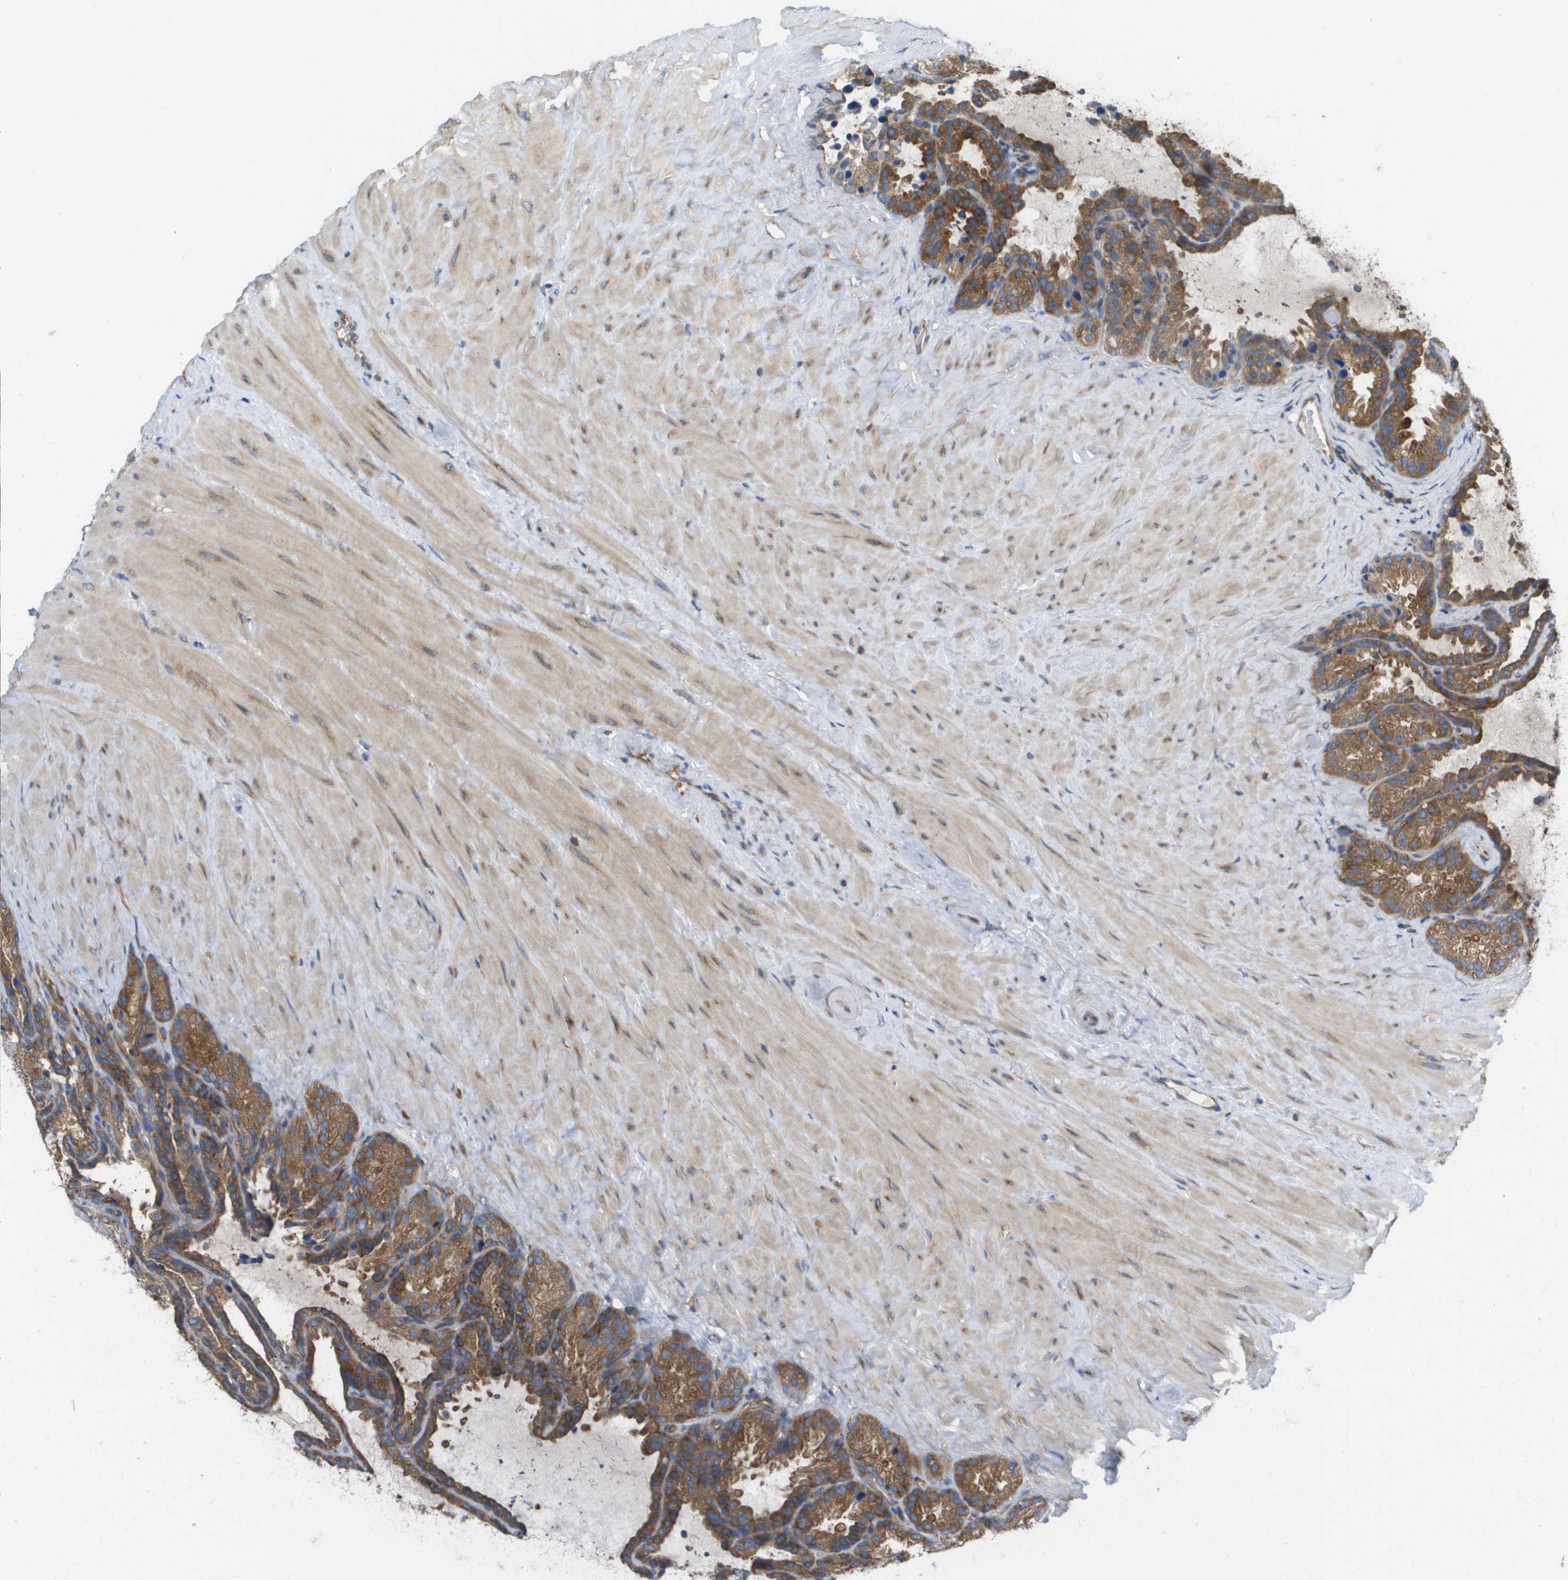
{"staining": {"intensity": "moderate", "quantity": ">75%", "location": "cytoplasmic/membranous"}, "tissue": "seminal vesicle", "cell_type": "Glandular cells", "image_type": "normal", "snomed": [{"axis": "morphology", "description": "Normal tissue, NOS"}, {"axis": "topography", "description": "Seminal veicle"}], "caption": "Immunohistochemical staining of benign seminal vesicle reveals moderate cytoplasmic/membranous protein positivity in approximately >75% of glandular cells.", "gene": "EIF4G2", "patient": {"sex": "male", "age": 46}}